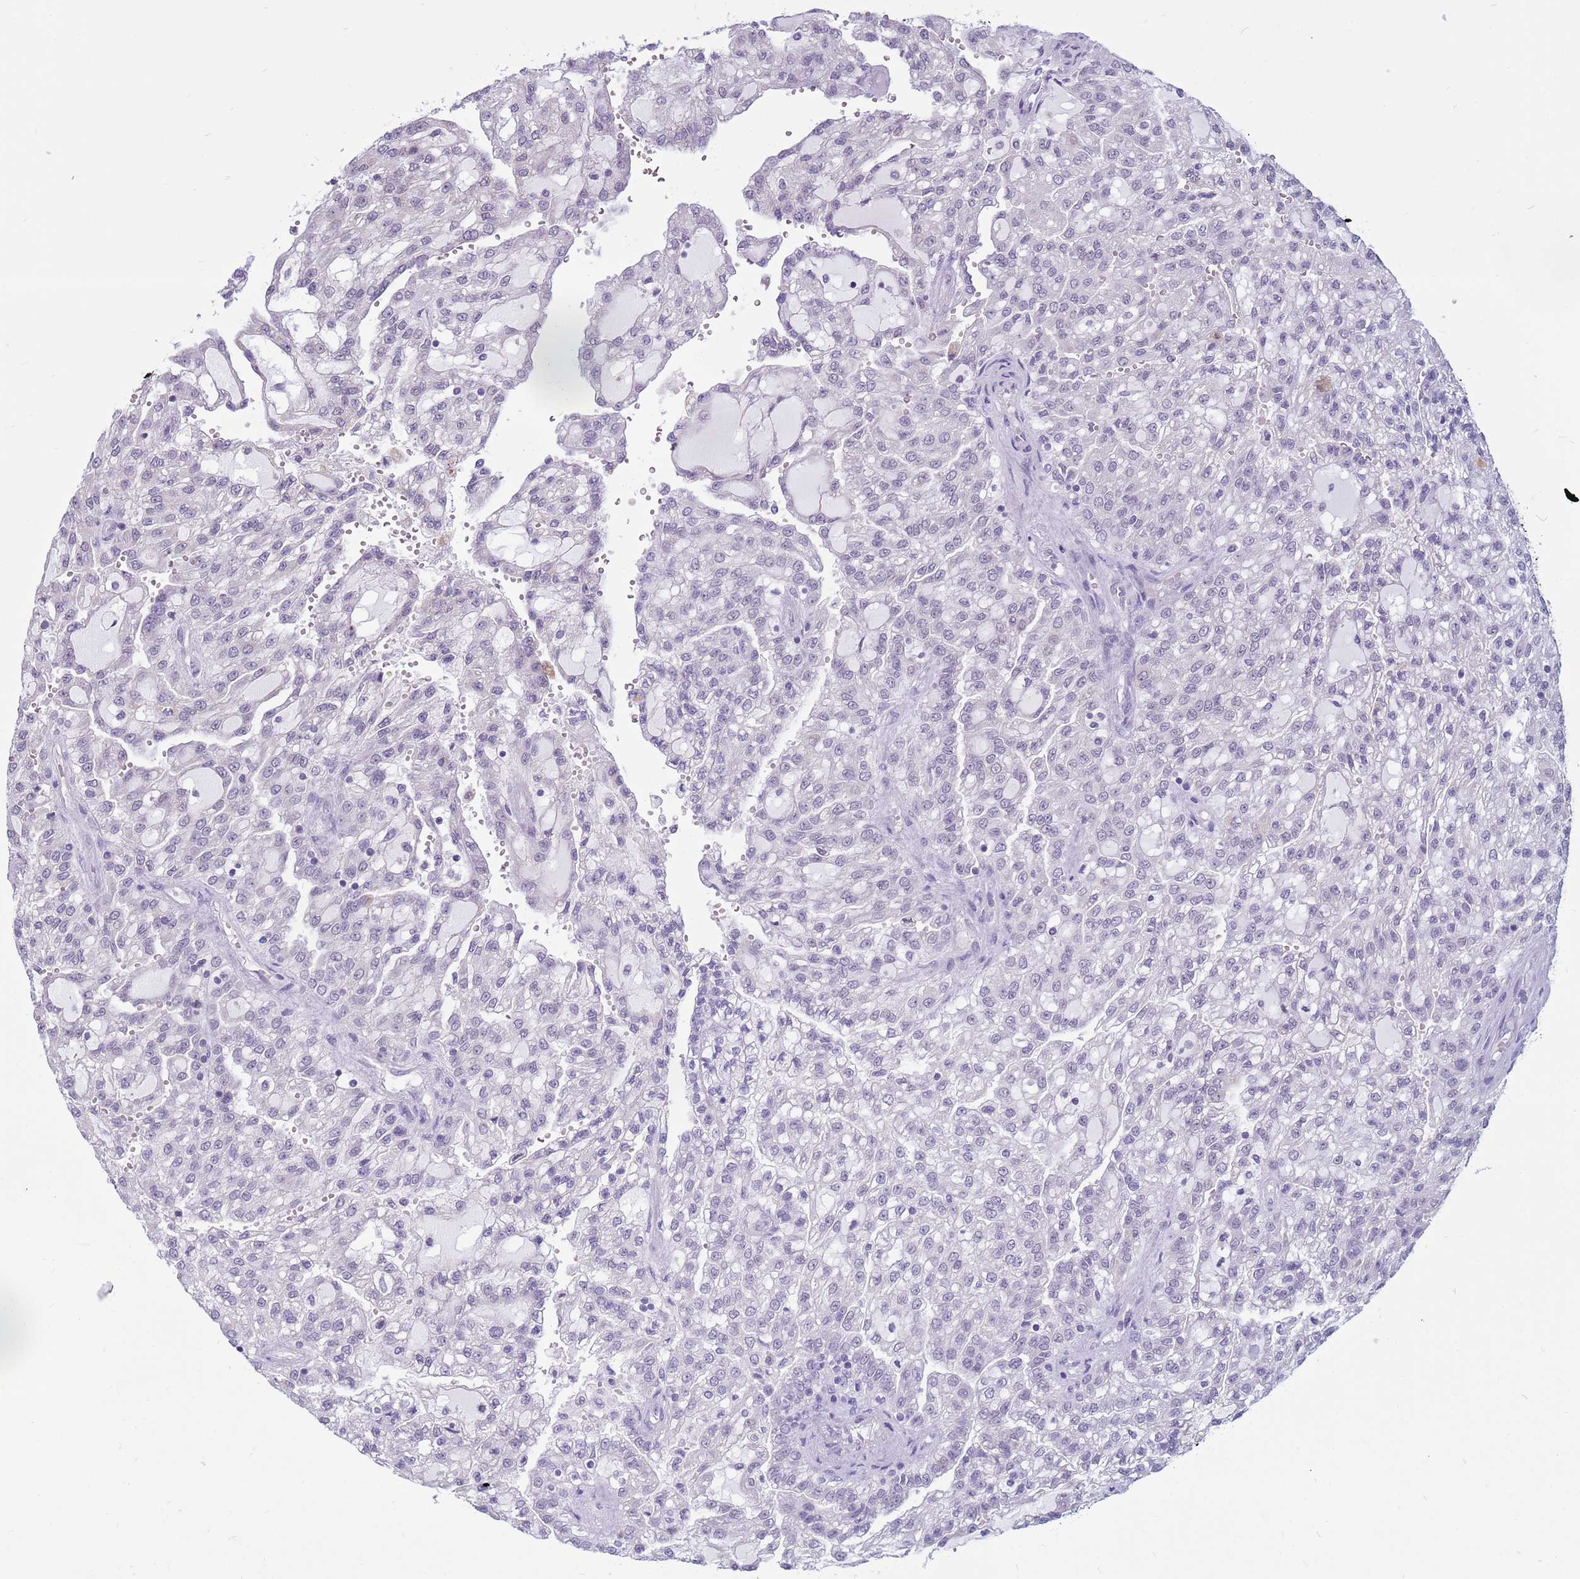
{"staining": {"intensity": "negative", "quantity": "none", "location": "none"}, "tissue": "renal cancer", "cell_type": "Tumor cells", "image_type": "cancer", "snomed": [{"axis": "morphology", "description": "Adenocarcinoma, NOS"}, {"axis": "topography", "description": "Kidney"}], "caption": "Immunohistochemical staining of human renal adenocarcinoma exhibits no significant staining in tumor cells. (IHC, brightfield microscopy, high magnification).", "gene": "CDK2AP2", "patient": {"sex": "male", "age": 63}}